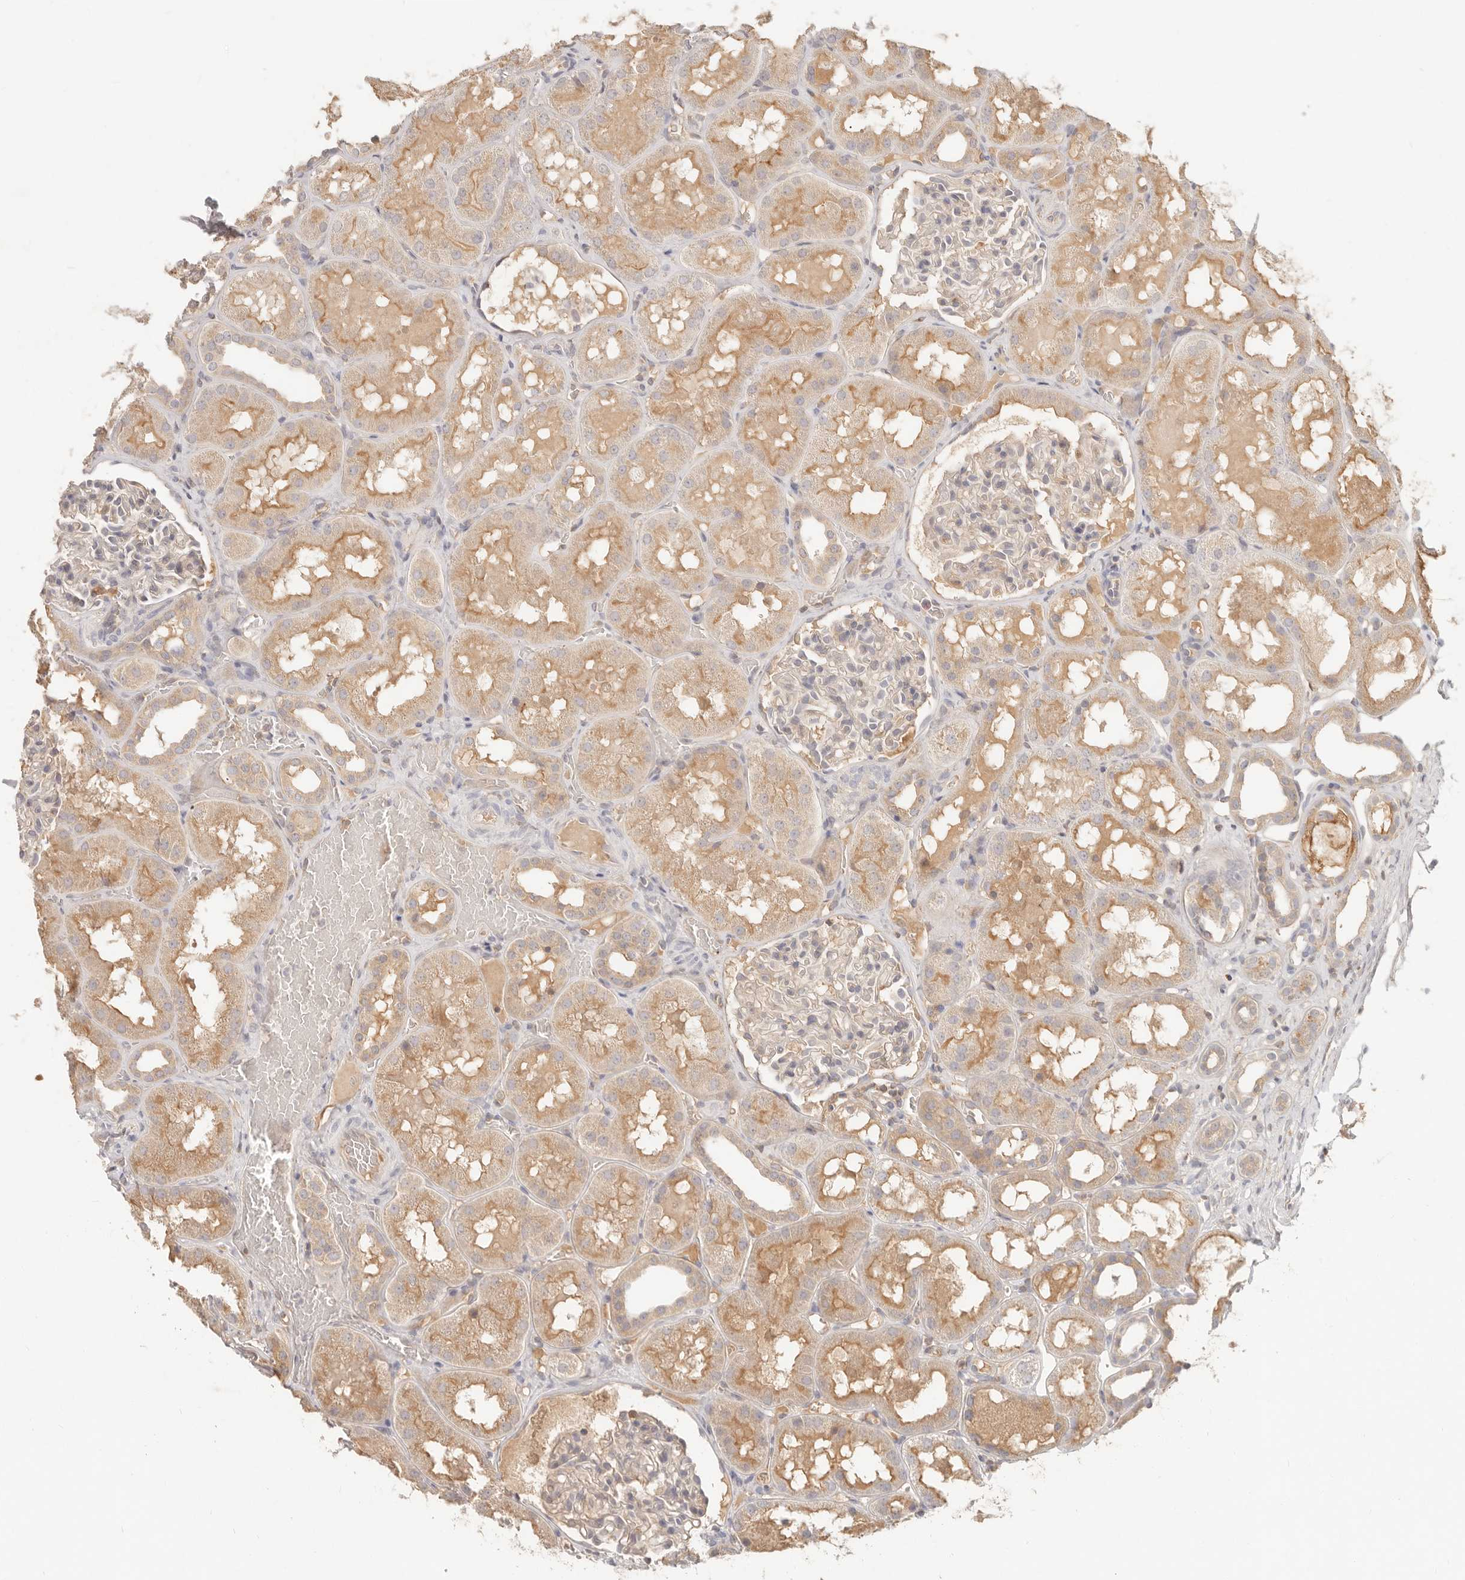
{"staining": {"intensity": "weak", "quantity": "<25%", "location": "cytoplasmic/membranous"}, "tissue": "kidney", "cell_type": "Cells in glomeruli", "image_type": "normal", "snomed": [{"axis": "morphology", "description": "Normal tissue, NOS"}, {"axis": "topography", "description": "Kidney"}, {"axis": "topography", "description": "Urinary bladder"}], "caption": "Protein analysis of benign kidney demonstrates no significant staining in cells in glomeruli.", "gene": "NECAP2", "patient": {"sex": "male", "age": 16}}